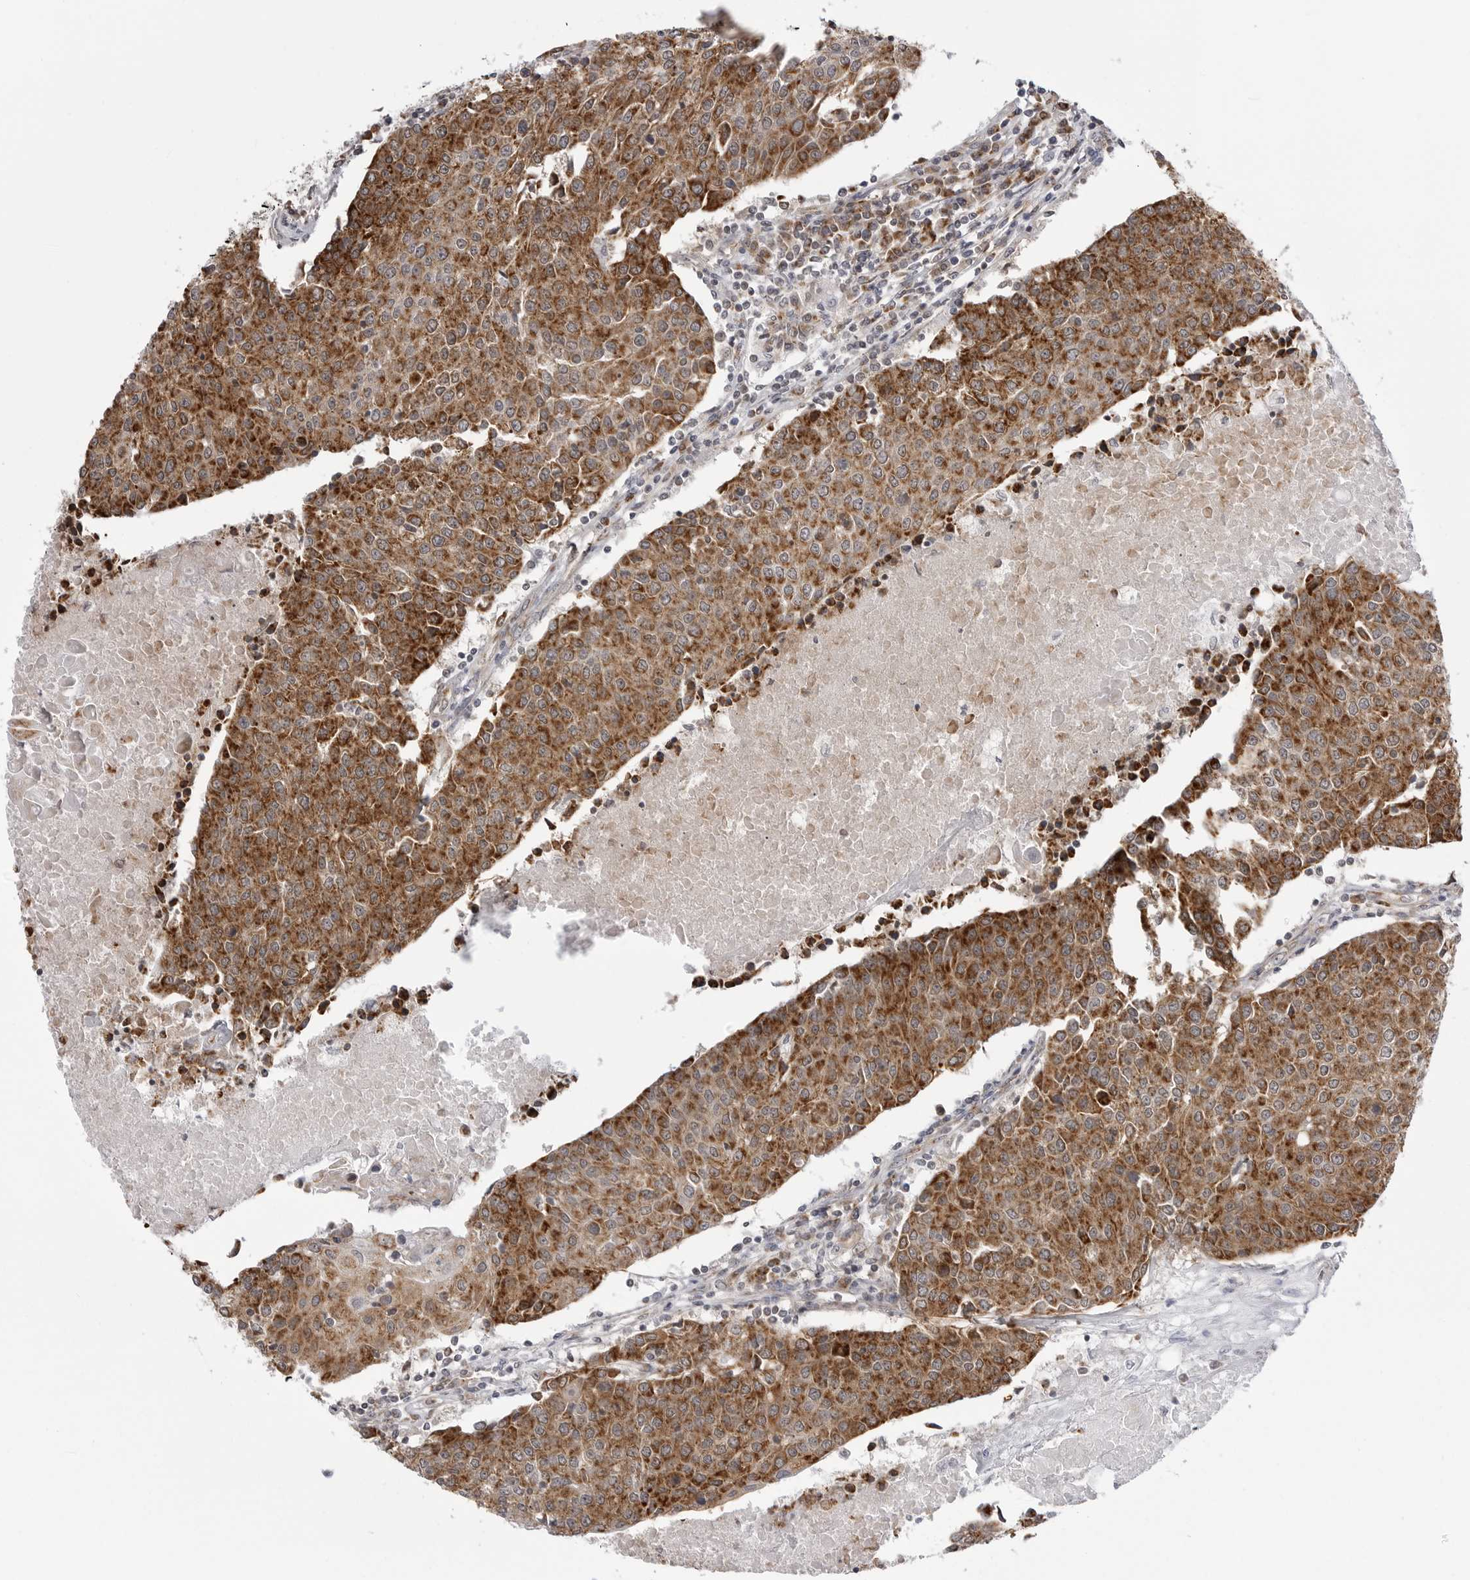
{"staining": {"intensity": "strong", "quantity": ">75%", "location": "cytoplasmic/membranous"}, "tissue": "urothelial cancer", "cell_type": "Tumor cells", "image_type": "cancer", "snomed": [{"axis": "morphology", "description": "Urothelial carcinoma, High grade"}, {"axis": "topography", "description": "Urinary bladder"}], "caption": "Tumor cells show high levels of strong cytoplasmic/membranous positivity in approximately >75% of cells in human urothelial cancer.", "gene": "FH", "patient": {"sex": "female", "age": 85}}